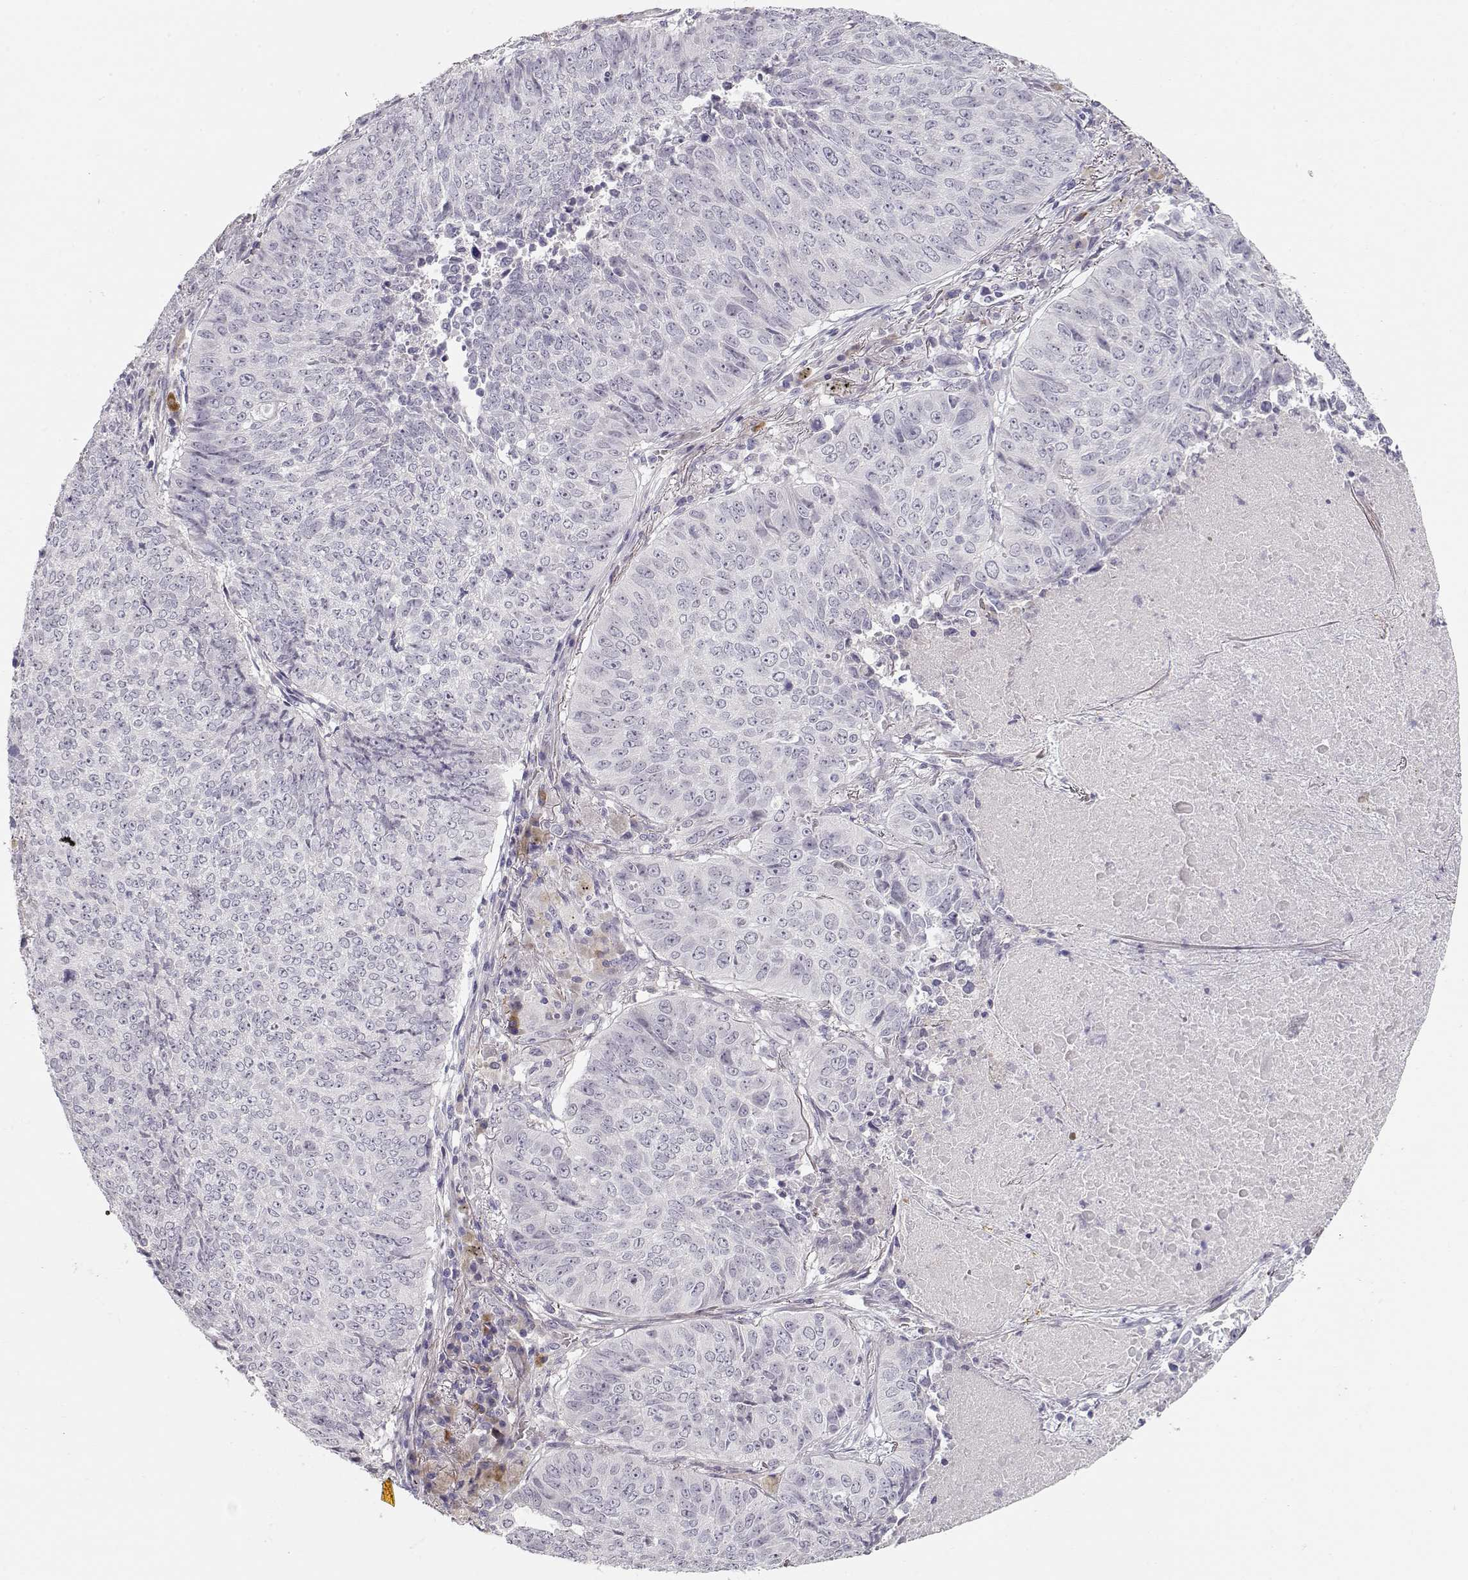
{"staining": {"intensity": "negative", "quantity": "none", "location": "none"}, "tissue": "lung cancer", "cell_type": "Tumor cells", "image_type": "cancer", "snomed": [{"axis": "morphology", "description": "Normal tissue, NOS"}, {"axis": "morphology", "description": "Squamous cell carcinoma, NOS"}, {"axis": "topography", "description": "Bronchus"}, {"axis": "topography", "description": "Lung"}], "caption": "Lung cancer was stained to show a protein in brown. There is no significant positivity in tumor cells.", "gene": "TTC26", "patient": {"sex": "male", "age": 64}}